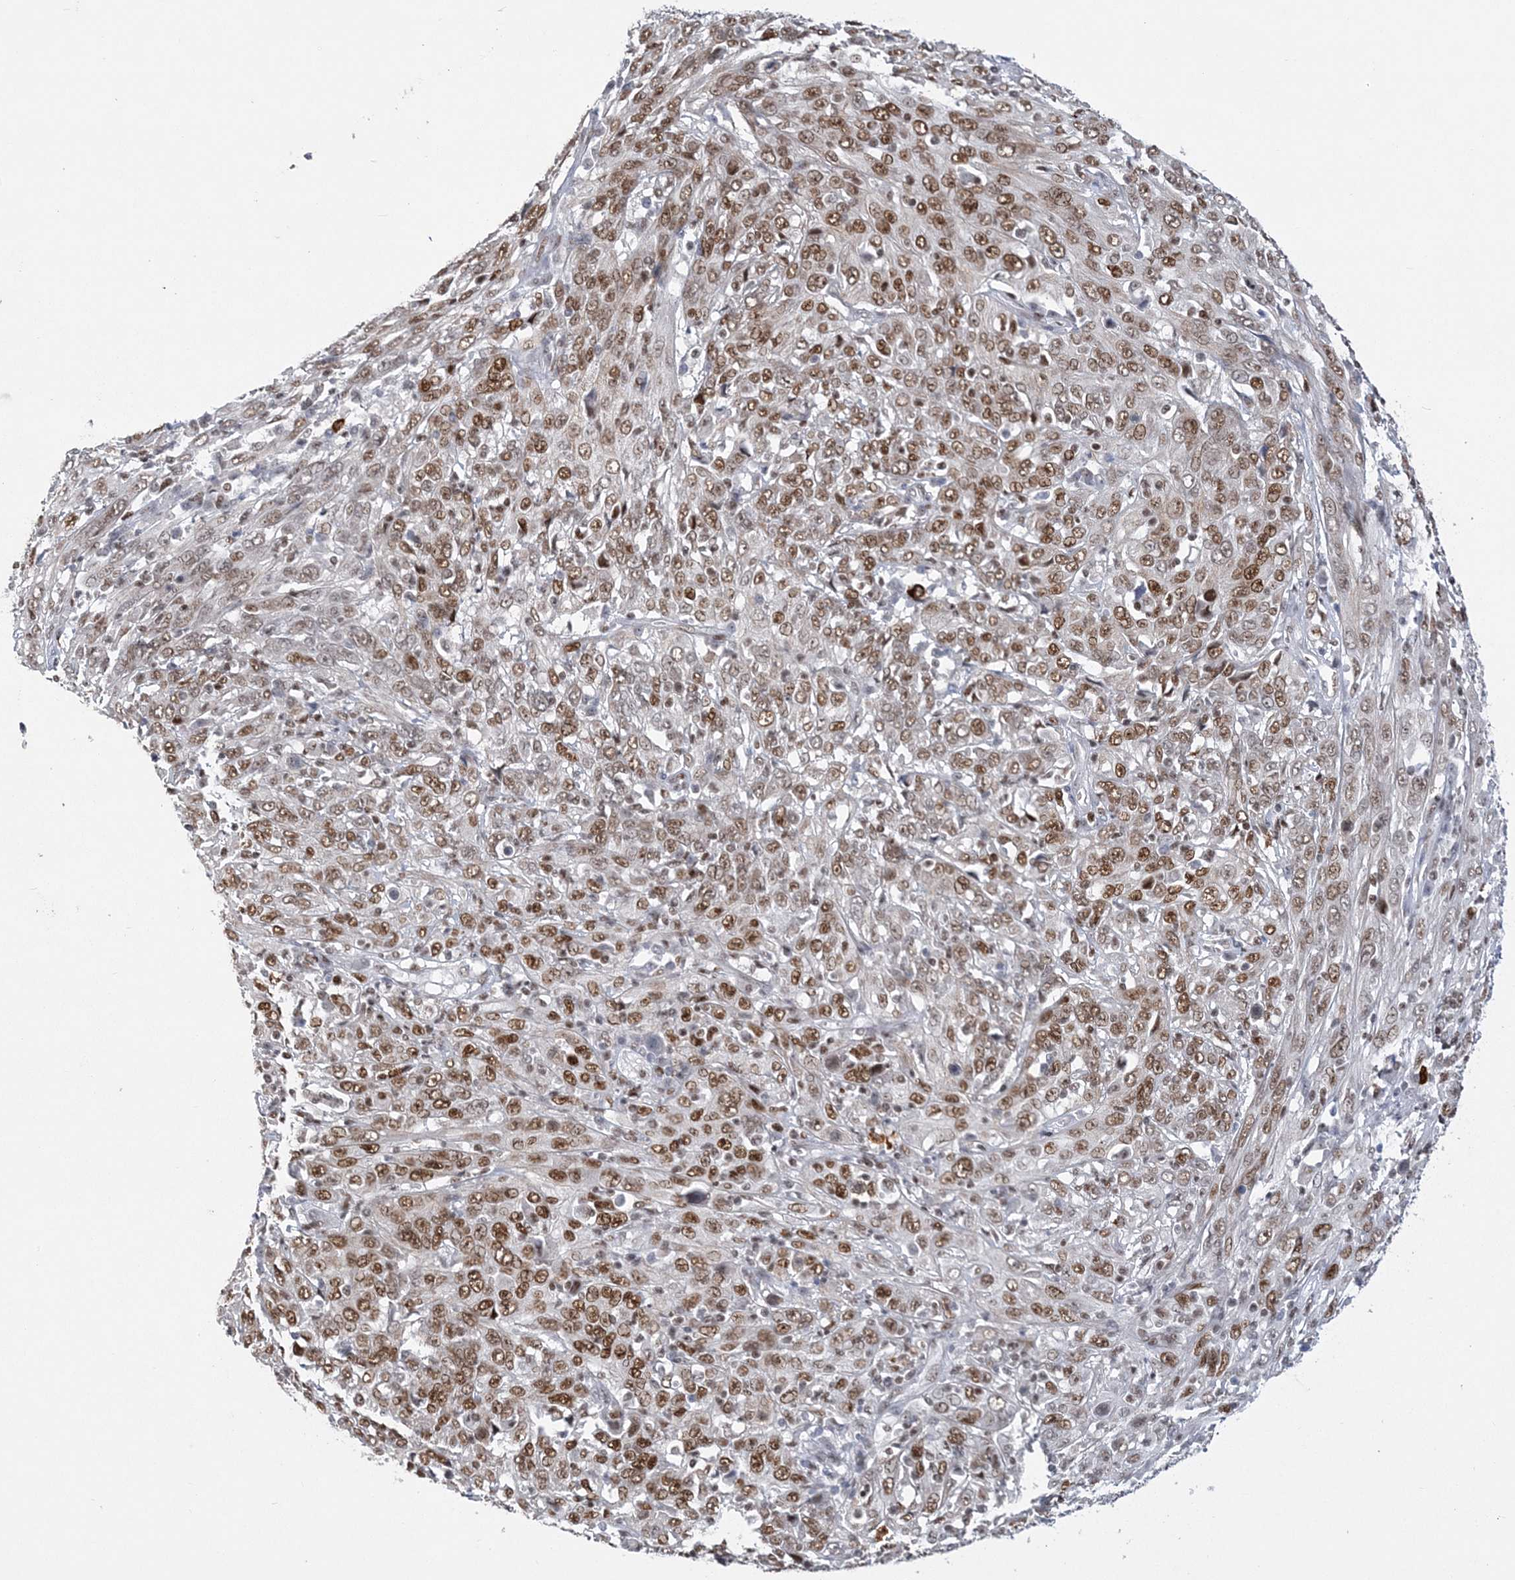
{"staining": {"intensity": "moderate", "quantity": ">75%", "location": "nuclear"}, "tissue": "cervical cancer", "cell_type": "Tumor cells", "image_type": "cancer", "snomed": [{"axis": "morphology", "description": "Squamous cell carcinoma, NOS"}, {"axis": "topography", "description": "Cervix"}], "caption": "Immunohistochemical staining of human cervical squamous cell carcinoma reveals moderate nuclear protein expression in about >75% of tumor cells.", "gene": "ZBTB7A", "patient": {"sex": "female", "age": 46}}